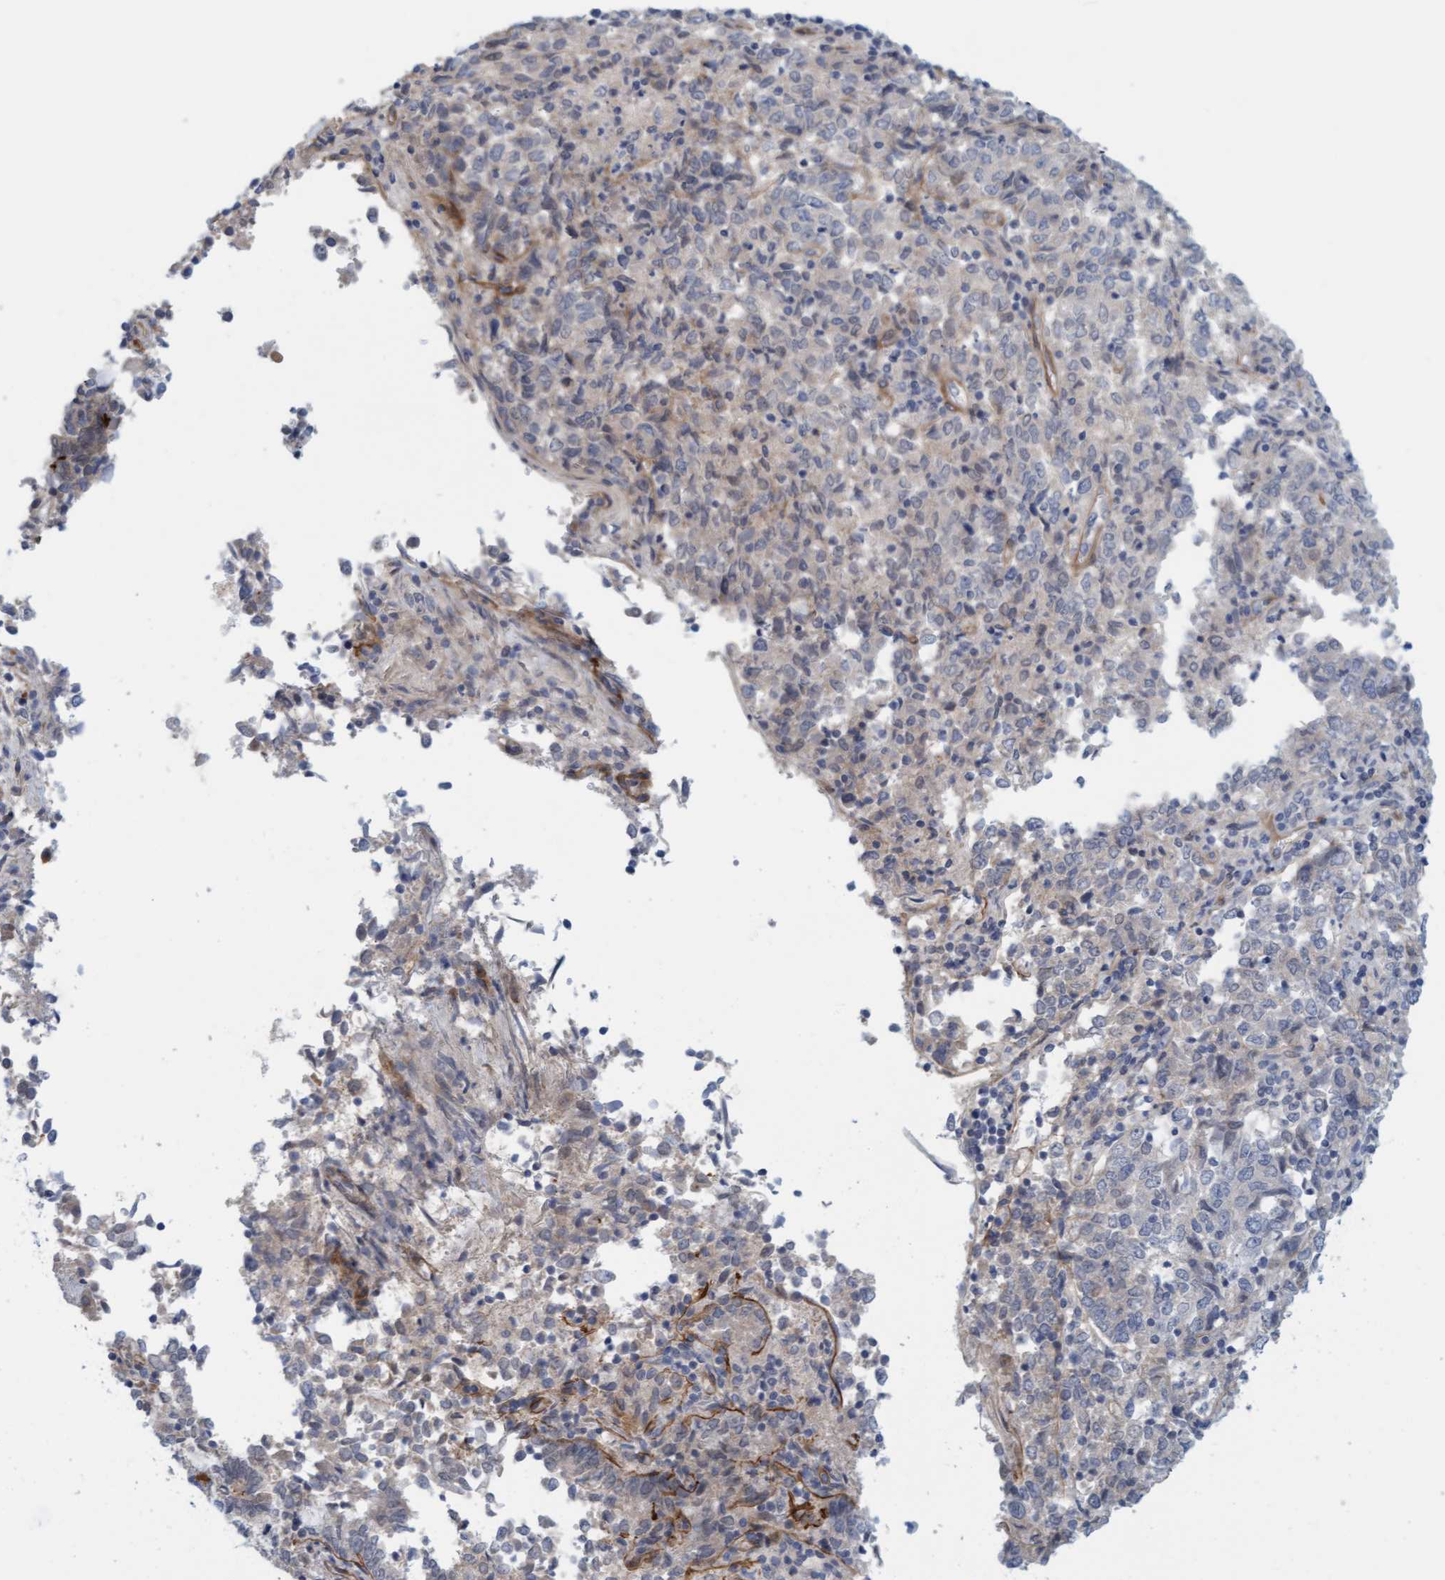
{"staining": {"intensity": "negative", "quantity": "none", "location": "none"}, "tissue": "endometrial cancer", "cell_type": "Tumor cells", "image_type": "cancer", "snomed": [{"axis": "morphology", "description": "Adenocarcinoma, NOS"}, {"axis": "topography", "description": "Endometrium"}], "caption": "A histopathology image of endometrial cancer stained for a protein exhibits no brown staining in tumor cells.", "gene": "TSTD2", "patient": {"sex": "female", "age": 80}}